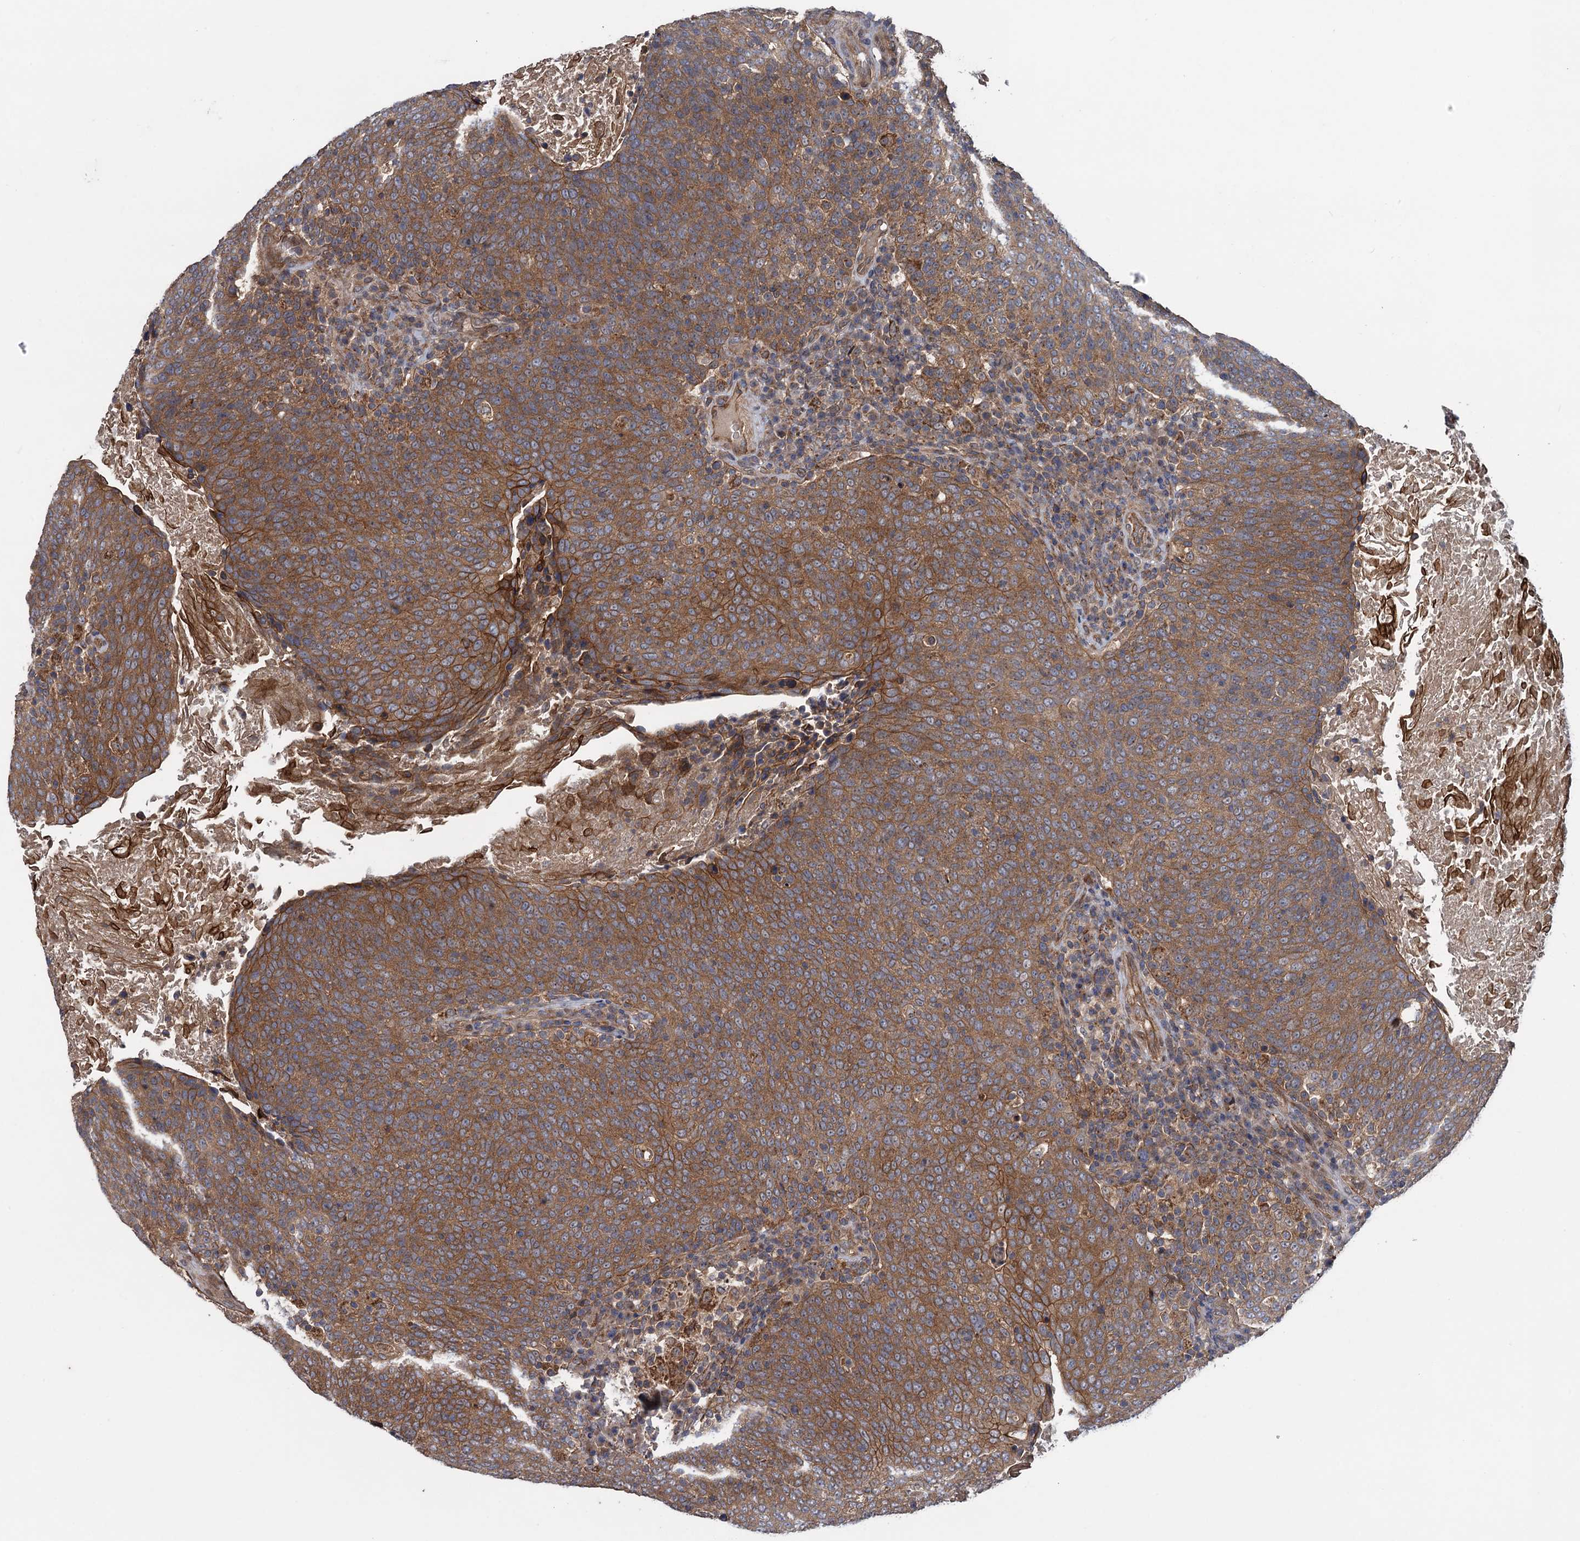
{"staining": {"intensity": "moderate", "quantity": ">75%", "location": "cytoplasmic/membranous"}, "tissue": "head and neck cancer", "cell_type": "Tumor cells", "image_type": "cancer", "snomed": [{"axis": "morphology", "description": "Squamous cell carcinoma, NOS"}, {"axis": "morphology", "description": "Squamous cell carcinoma, metastatic, NOS"}, {"axis": "topography", "description": "Lymph node"}, {"axis": "topography", "description": "Head-Neck"}], "caption": "This micrograph demonstrates immunohistochemistry staining of human head and neck cancer (squamous cell carcinoma), with medium moderate cytoplasmic/membranous positivity in about >75% of tumor cells.", "gene": "HAUS1", "patient": {"sex": "male", "age": 62}}